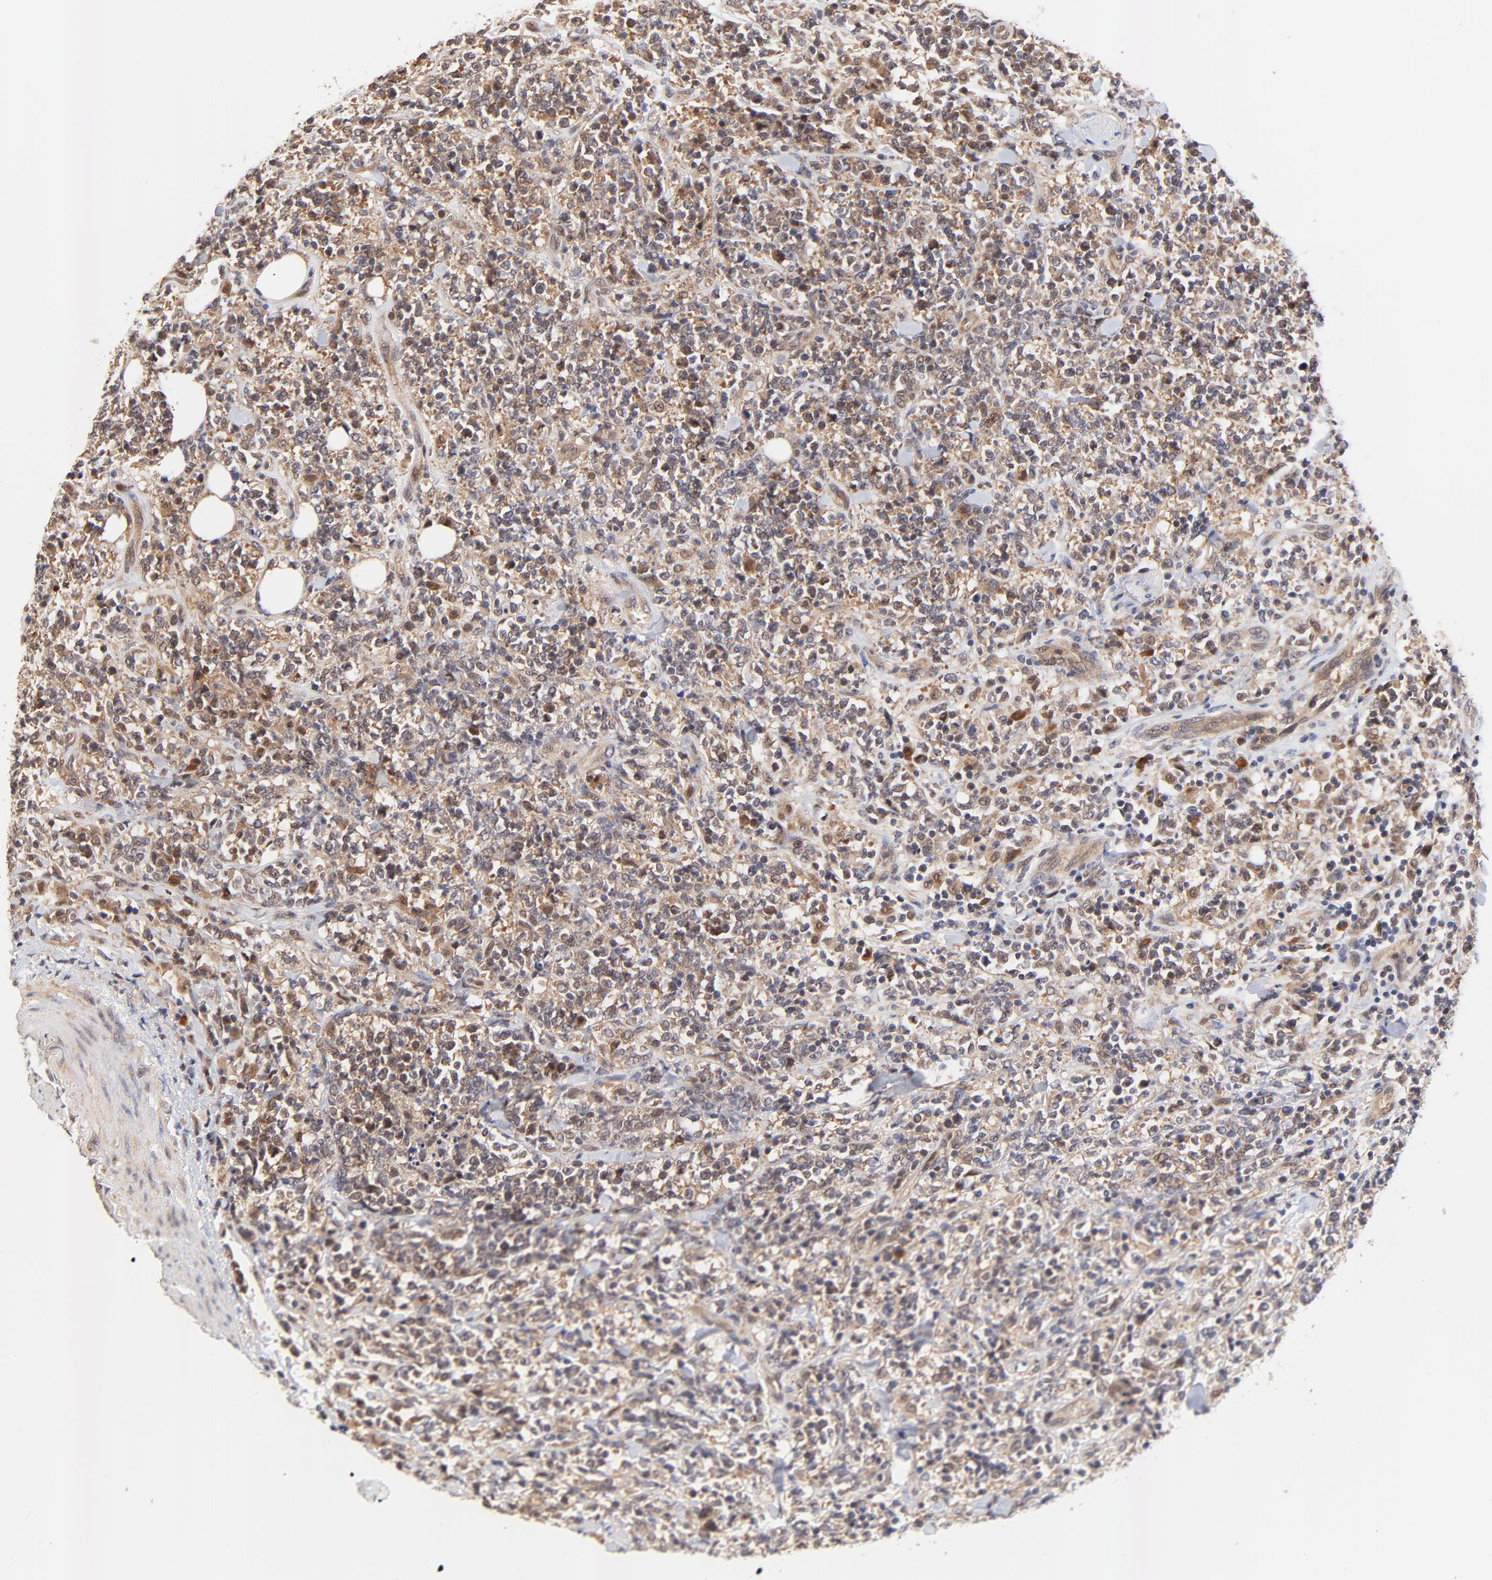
{"staining": {"intensity": "moderate", "quantity": "25%-75%", "location": "cytoplasmic/membranous,nuclear"}, "tissue": "lymphoma", "cell_type": "Tumor cells", "image_type": "cancer", "snomed": [{"axis": "morphology", "description": "Malignant lymphoma, non-Hodgkin's type, High grade"}, {"axis": "topography", "description": "Soft tissue"}], "caption": "This image reveals IHC staining of high-grade malignant lymphoma, non-Hodgkin's type, with medium moderate cytoplasmic/membranous and nuclear positivity in approximately 25%-75% of tumor cells.", "gene": "TXNL1", "patient": {"sex": "male", "age": 18}}